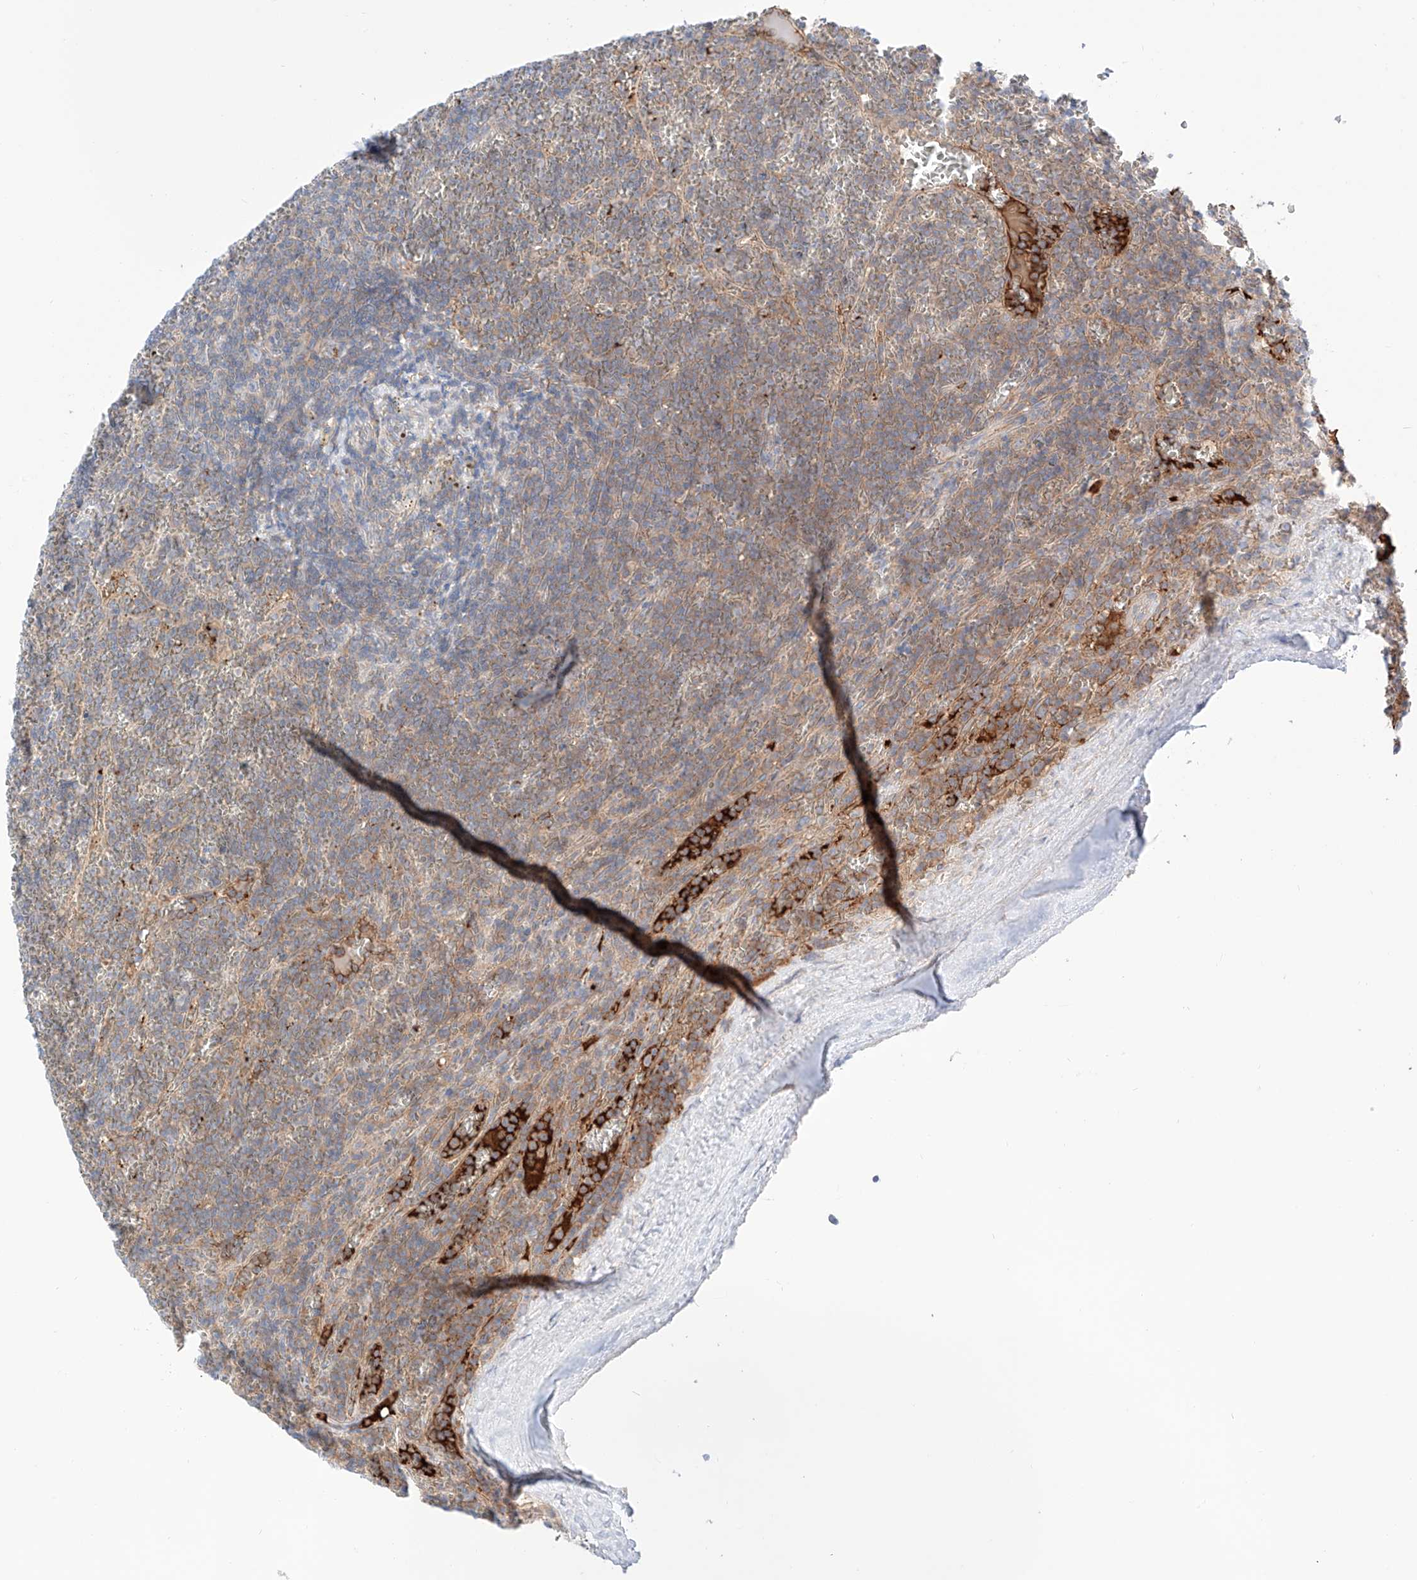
{"staining": {"intensity": "weak", "quantity": "25%-75%", "location": "cytoplasmic/membranous"}, "tissue": "lymphoma", "cell_type": "Tumor cells", "image_type": "cancer", "snomed": [{"axis": "morphology", "description": "Malignant lymphoma, non-Hodgkin's type, Low grade"}, {"axis": "topography", "description": "Spleen"}], "caption": "Weak cytoplasmic/membranous protein expression is appreciated in approximately 25%-75% of tumor cells in malignant lymphoma, non-Hodgkin's type (low-grade).", "gene": "PGGT1B", "patient": {"sex": "female", "age": 19}}